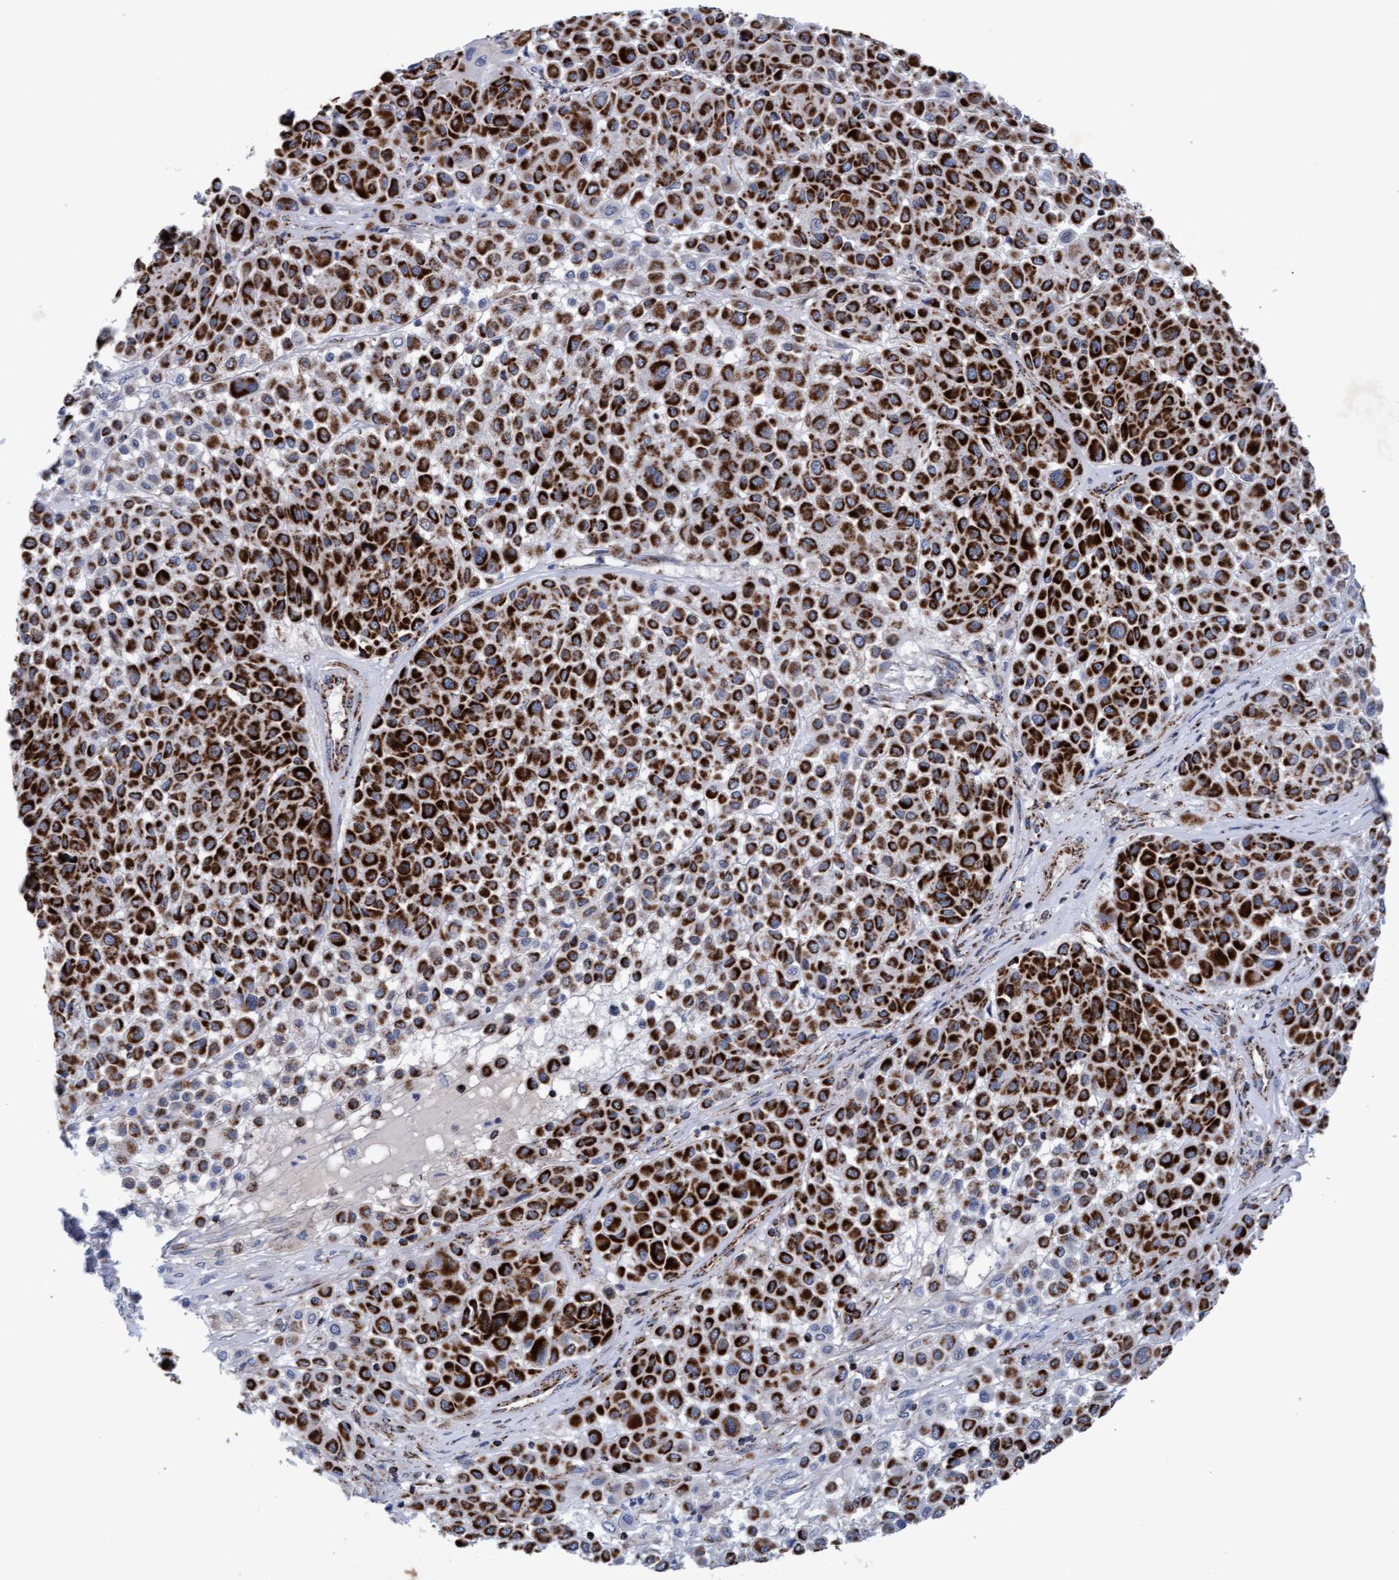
{"staining": {"intensity": "strong", "quantity": ">75%", "location": "cytoplasmic/membranous"}, "tissue": "melanoma", "cell_type": "Tumor cells", "image_type": "cancer", "snomed": [{"axis": "morphology", "description": "Malignant melanoma, Metastatic site"}, {"axis": "topography", "description": "Soft tissue"}], "caption": "About >75% of tumor cells in human melanoma exhibit strong cytoplasmic/membranous protein positivity as visualized by brown immunohistochemical staining.", "gene": "MRPL38", "patient": {"sex": "male", "age": 41}}